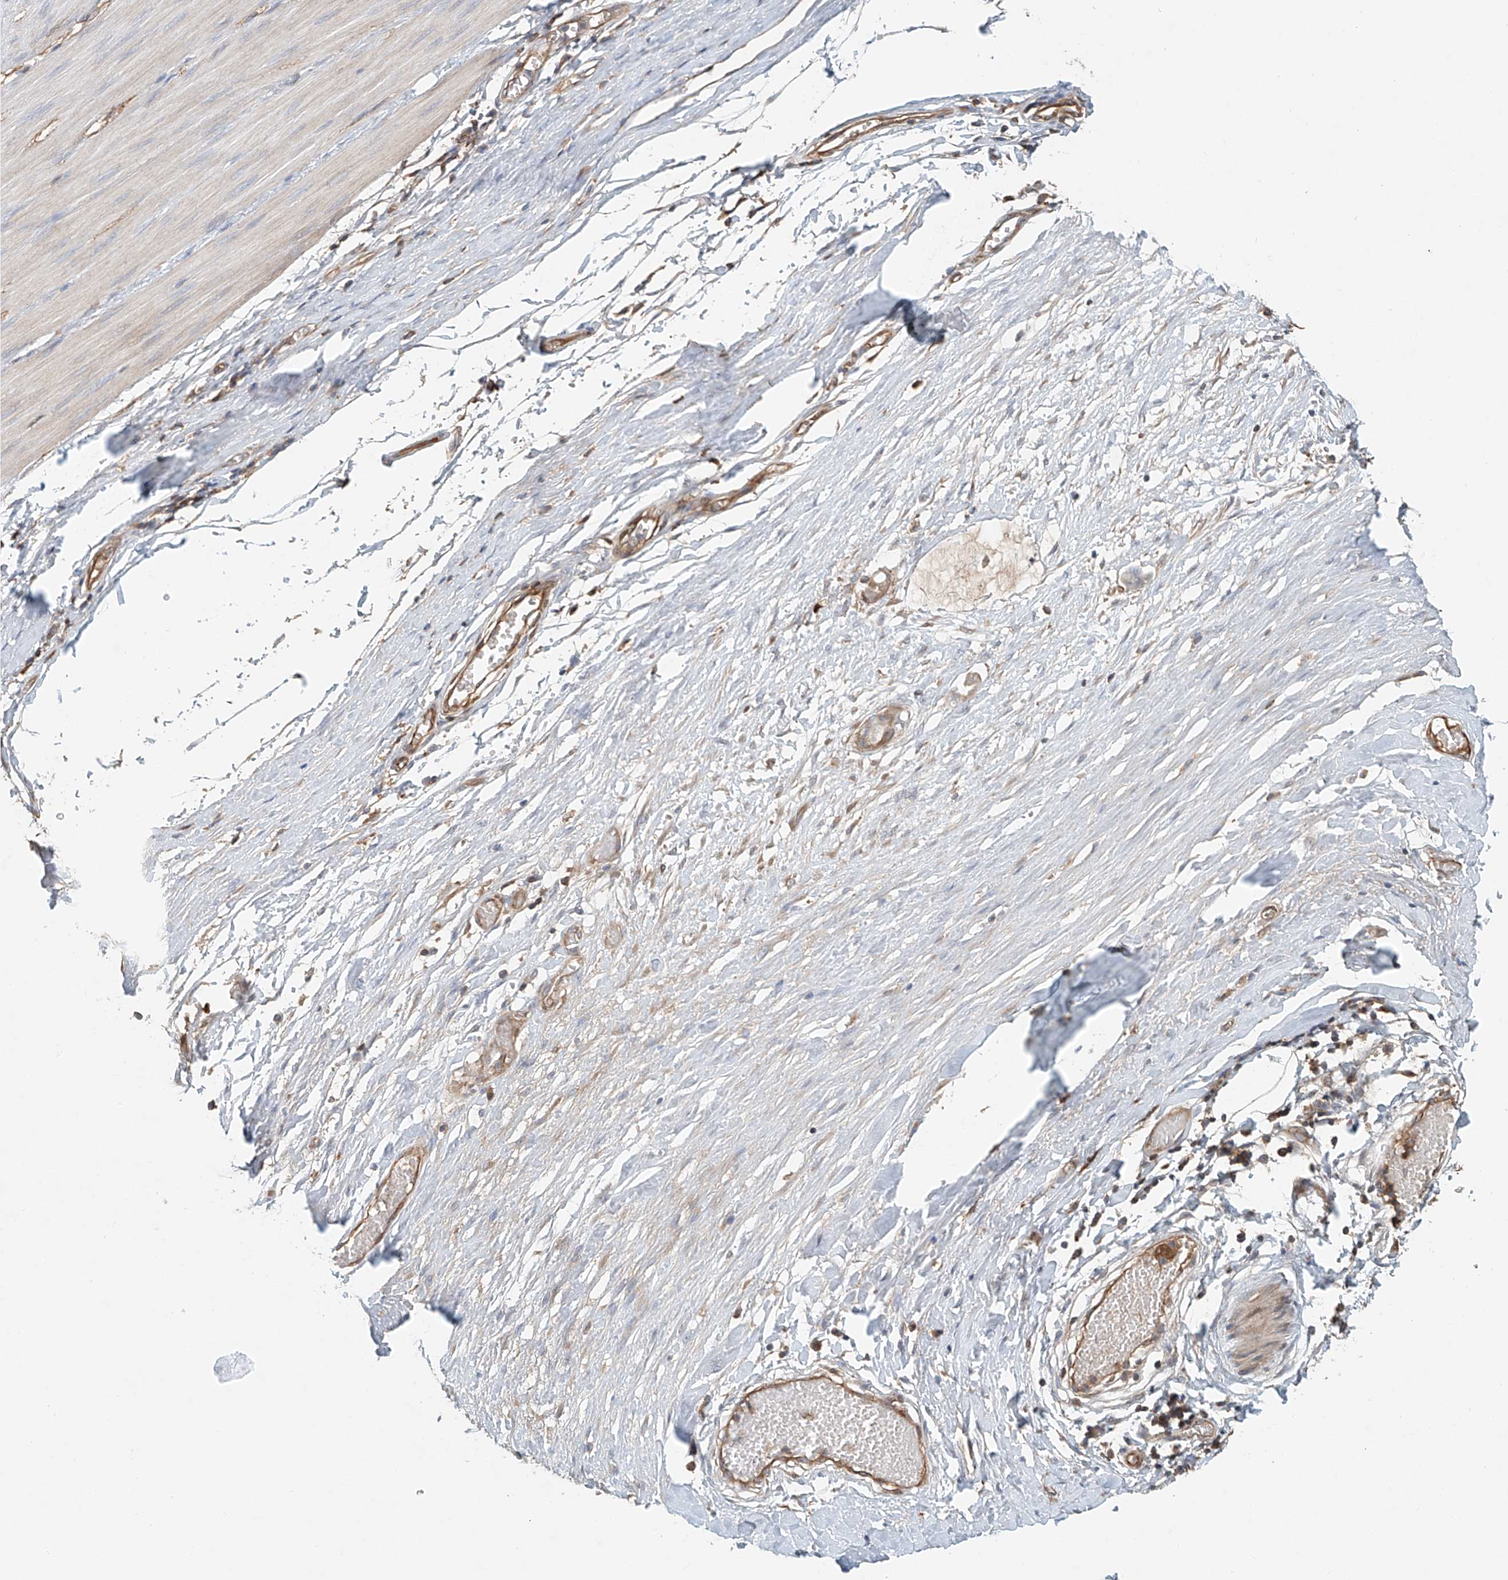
{"staining": {"intensity": "negative", "quantity": "none", "location": "none"}, "tissue": "smooth muscle", "cell_type": "Smooth muscle cells", "image_type": "normal", "snomed": [{"axis": "morphology", "description": "Normal tissue, NOS"}, {"axis": "morphology", "description": "Adenocarcinoma, NOS"}, {"axis": "topography", "description": "Colon"}, {"axis": "topography", "description": "Peripheral nerve tissue"}], "caption": "DAB immunohistochemical staining of unremarkable smooth muscle demonstrates no significant expression in smooth muscle cells.", "gene": "FRYL", "patient": {"sex": "male", "age": 14}}